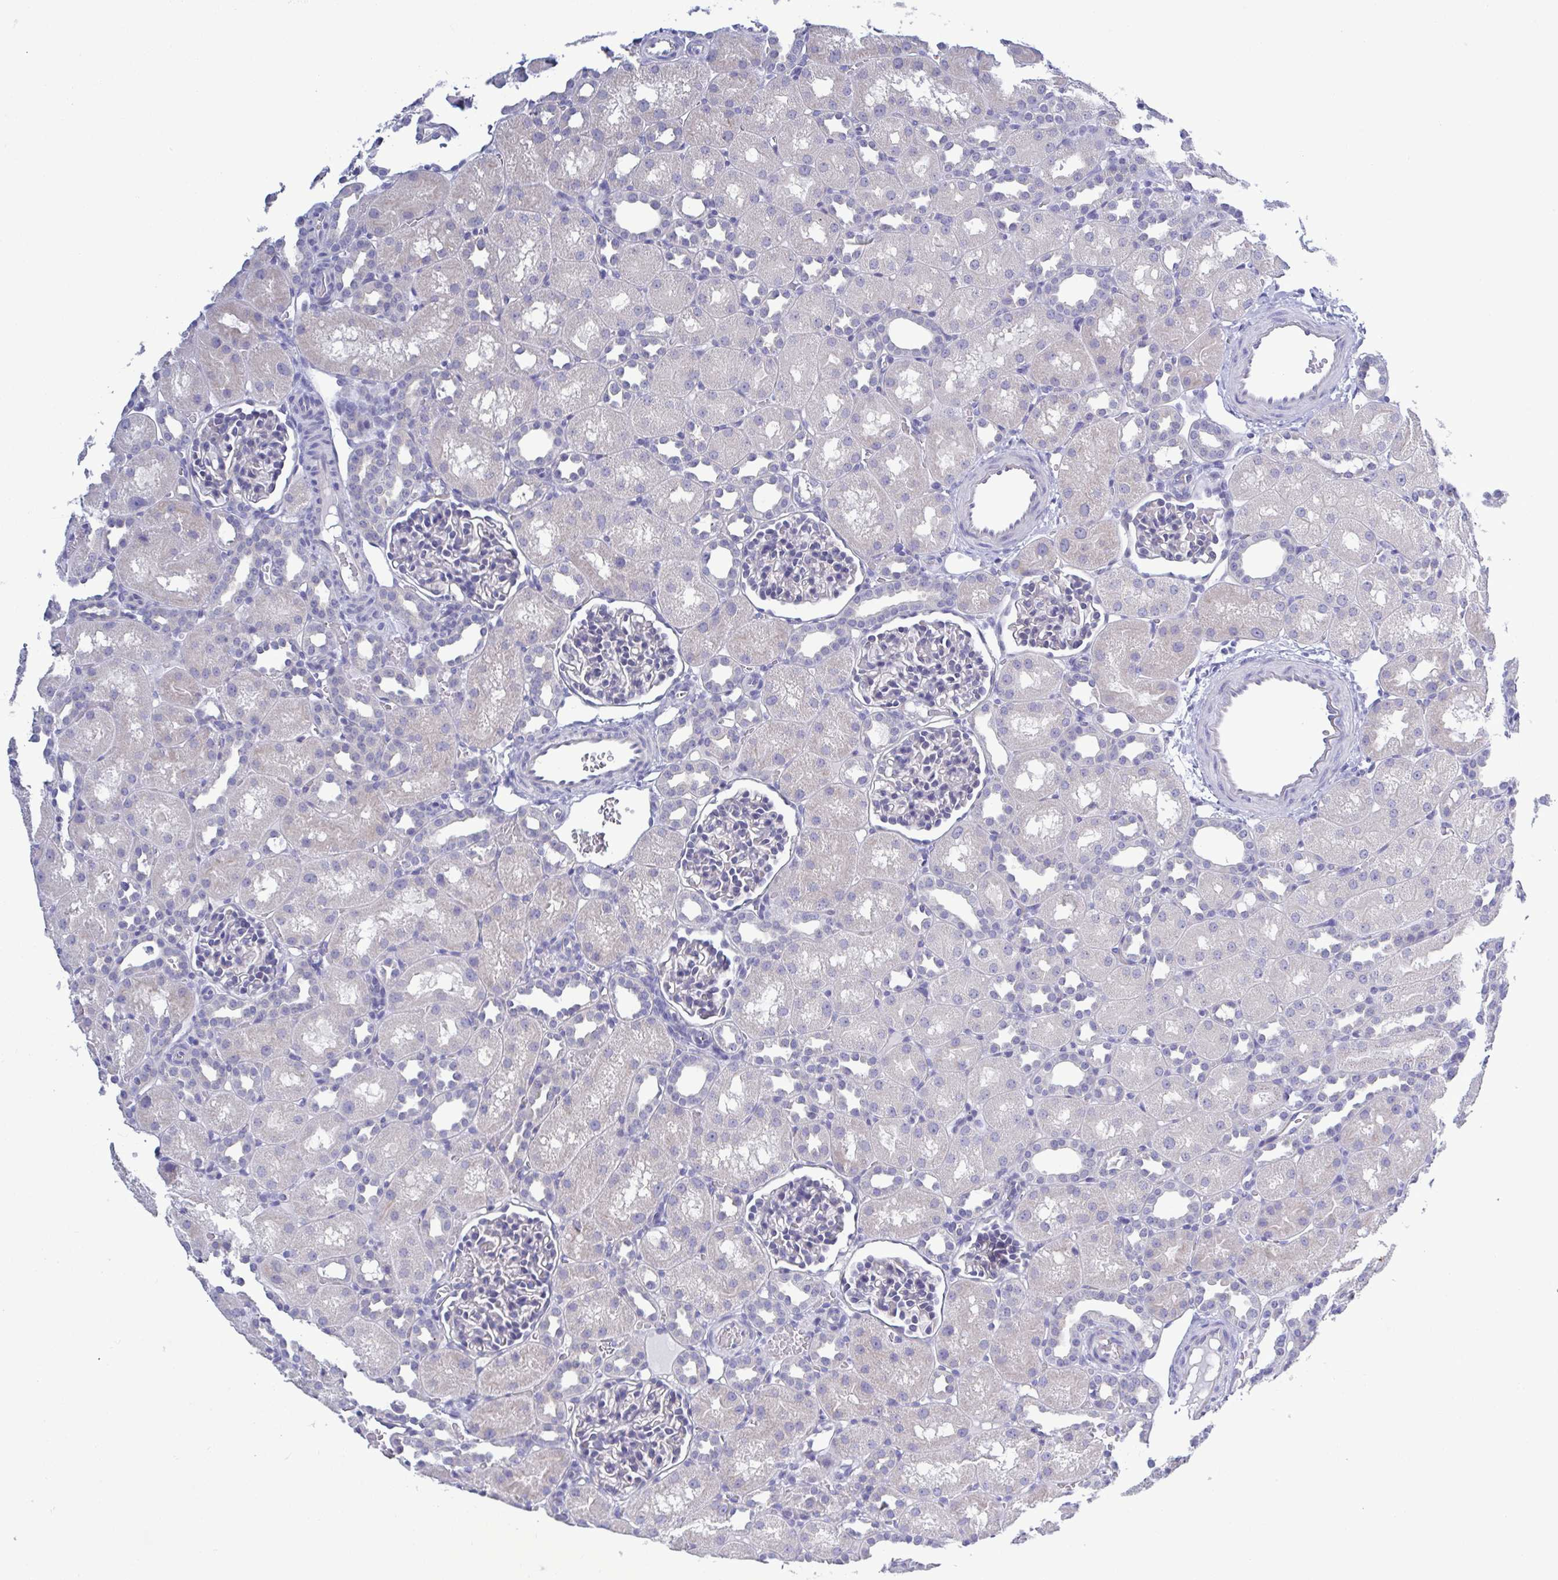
{"staining": {"intensity": "negative", "quantity": "none", "location": "none"}, "tissue": "kidney", "cell_type": "Cells in glomeruli", "image_type": "normal", "snomed": [{"axis": "morphology", "description": "Normal tissue, NOS"}, {"axis": "topography", "description": "Kidney"}], "caption": "DAB (3,3'-diaminobenzidine) immunohistochemical staining of benign human kidney displays no significant staining in cells in glomeruli. (Immunohistochemistry (ihc), brightfield microscopy, high magnification).", "gene": "TEX12", "patient": {"sex": "male", "age": 1}}